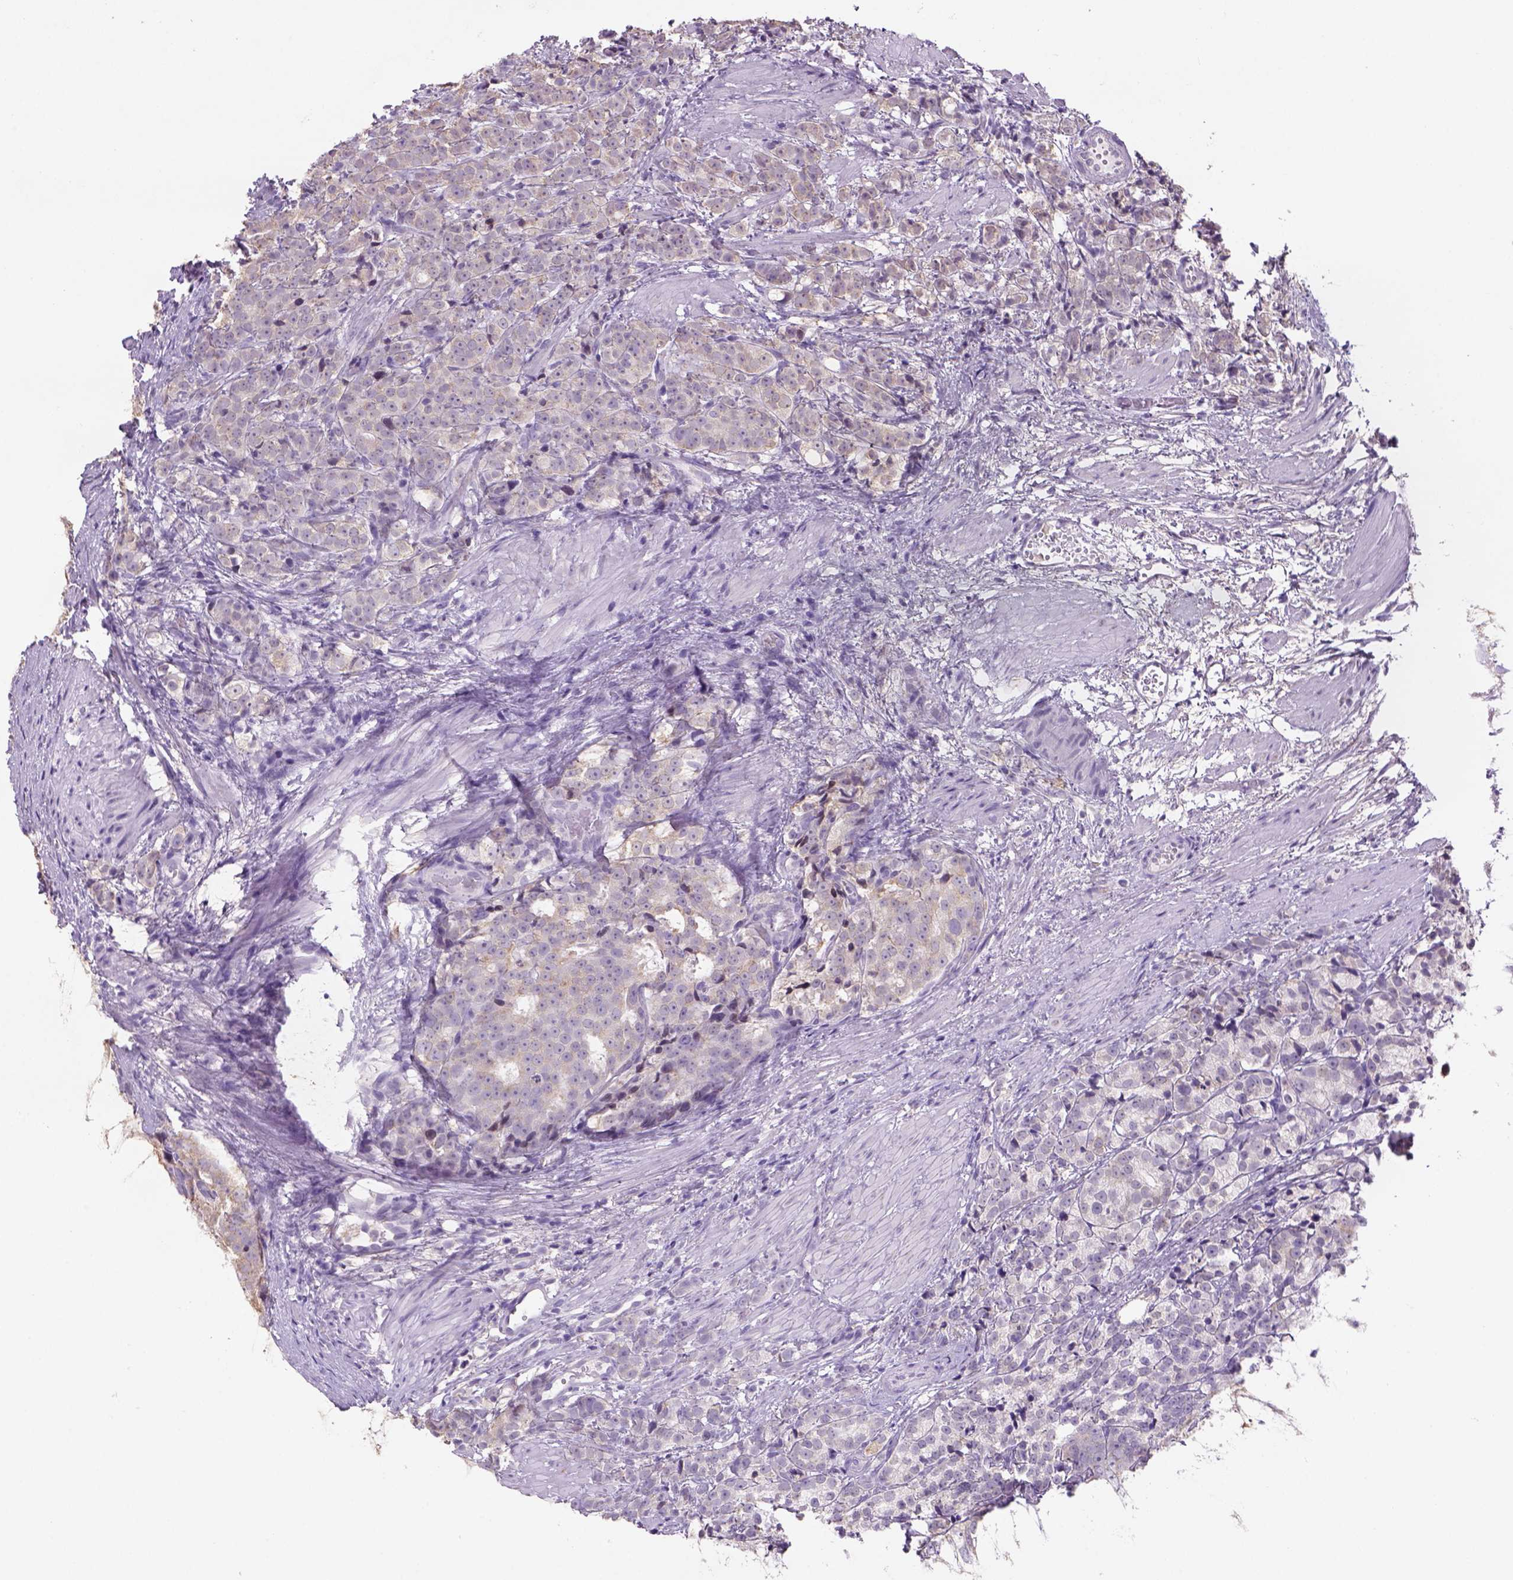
{"staining": {"intensity": "weak", "quantity": "<25%", "location": "cytoplasmic/membranous"}, "tissue": "prostate cancer", "cell_type": "Tumor cells", "image_type": "cancer", "snomed": [{"axis": "morphology", "description": "Adenocarcinoma, High grade"}, {"axis": "topography", "description": "Prostate"}], "caption": "This is an IHC photomicrograph of prostate cancer (adenocarcinoma (high-grade)). There is no expression in tumor cells.", "gene": "NAALAD2", "patient": {"sex": "male", "age": 53}}